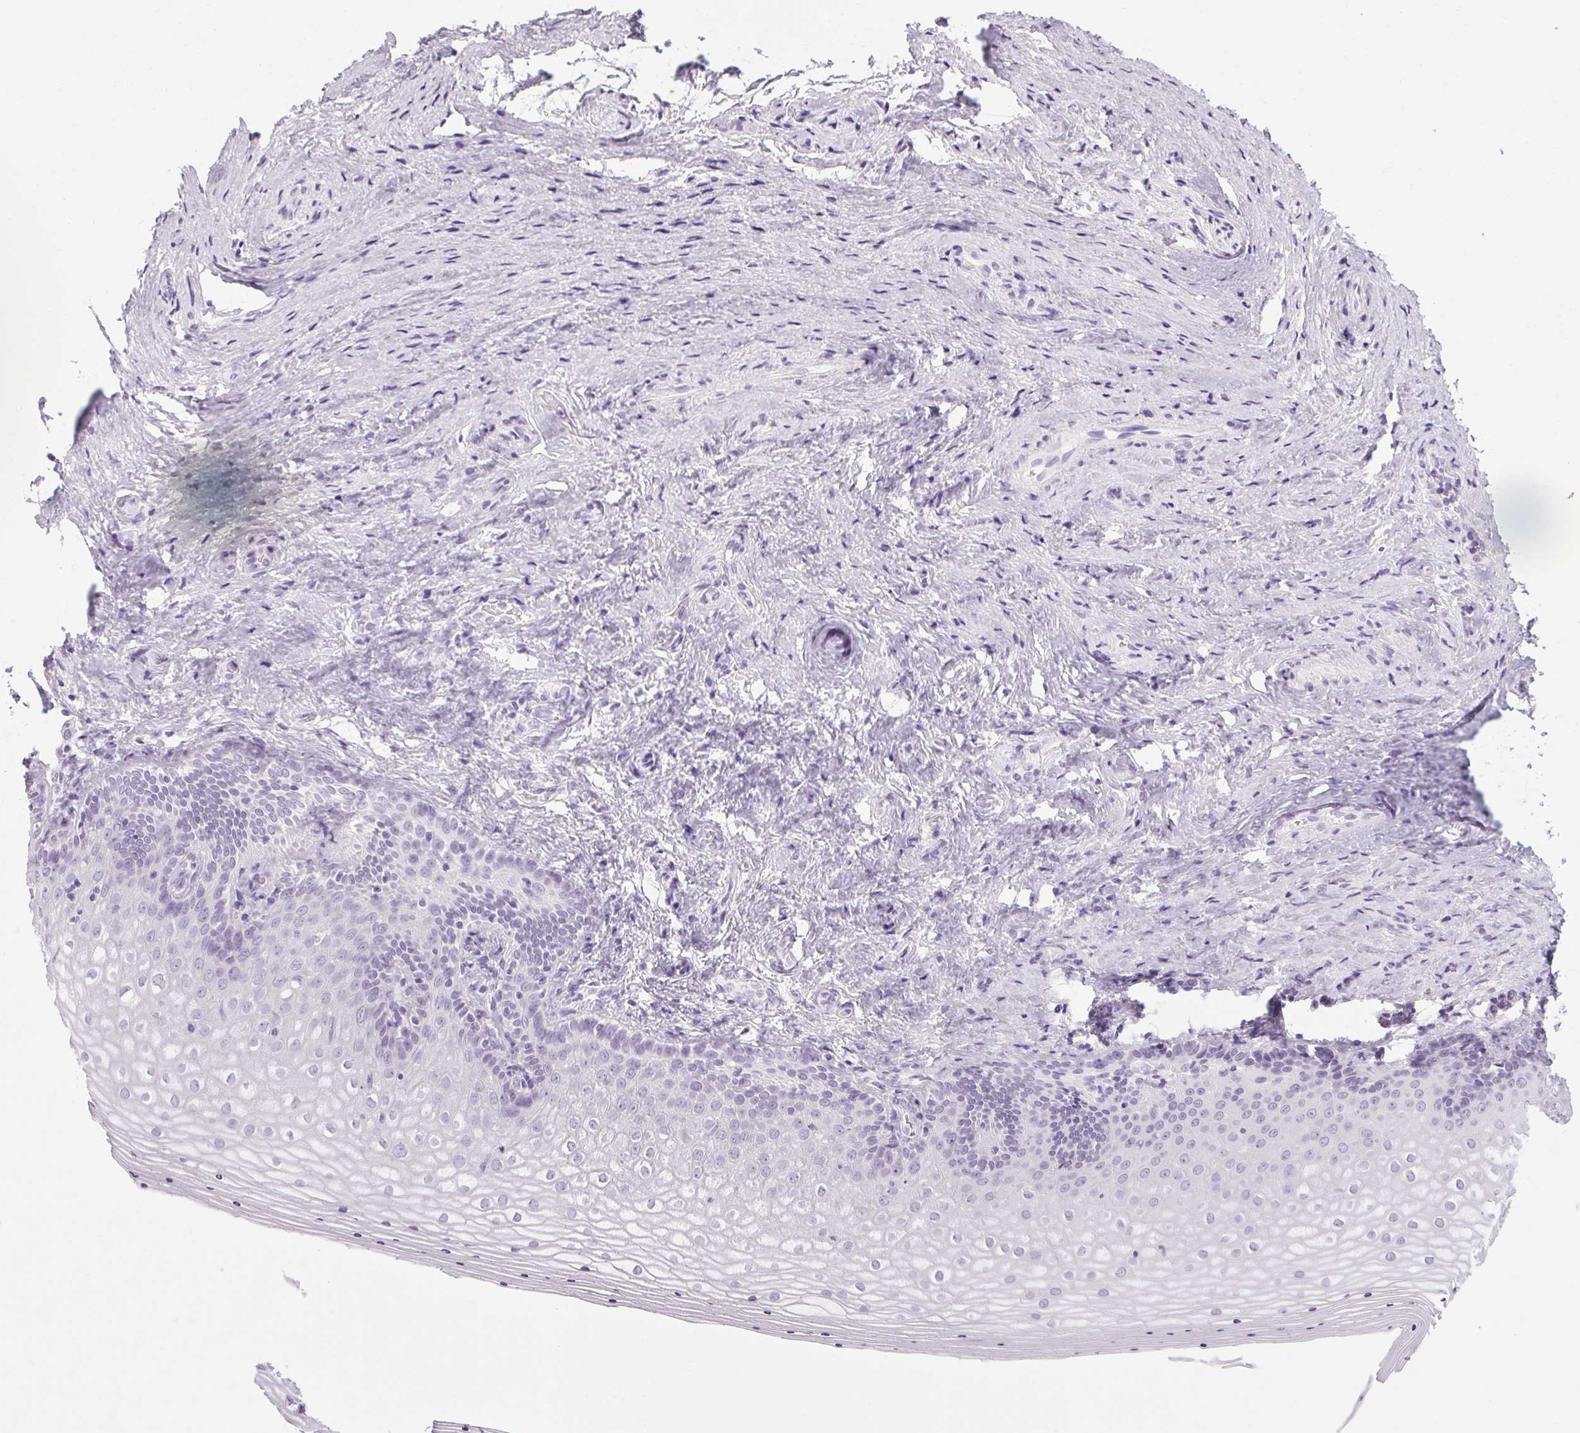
{"staining": {"intensity": "negative", "quantity": "none", "location": "none"}, "tissue": "vagina", "cell_type": "Squamous epithelial cells", "image_type": "normal", "snomed": [{"axis": "morphology", "description": "Normal tissue, NOS"}, {"axis": "topography", "description": "Vagina"}], "caption": "High power microscopy histopathology image of an immunohistochemistry (IHC) image of normal vagina, revealing no significant expression in squamous epithelial cells.", "gene": "POMC", "patient": {"sex": "female", "age": 42}}